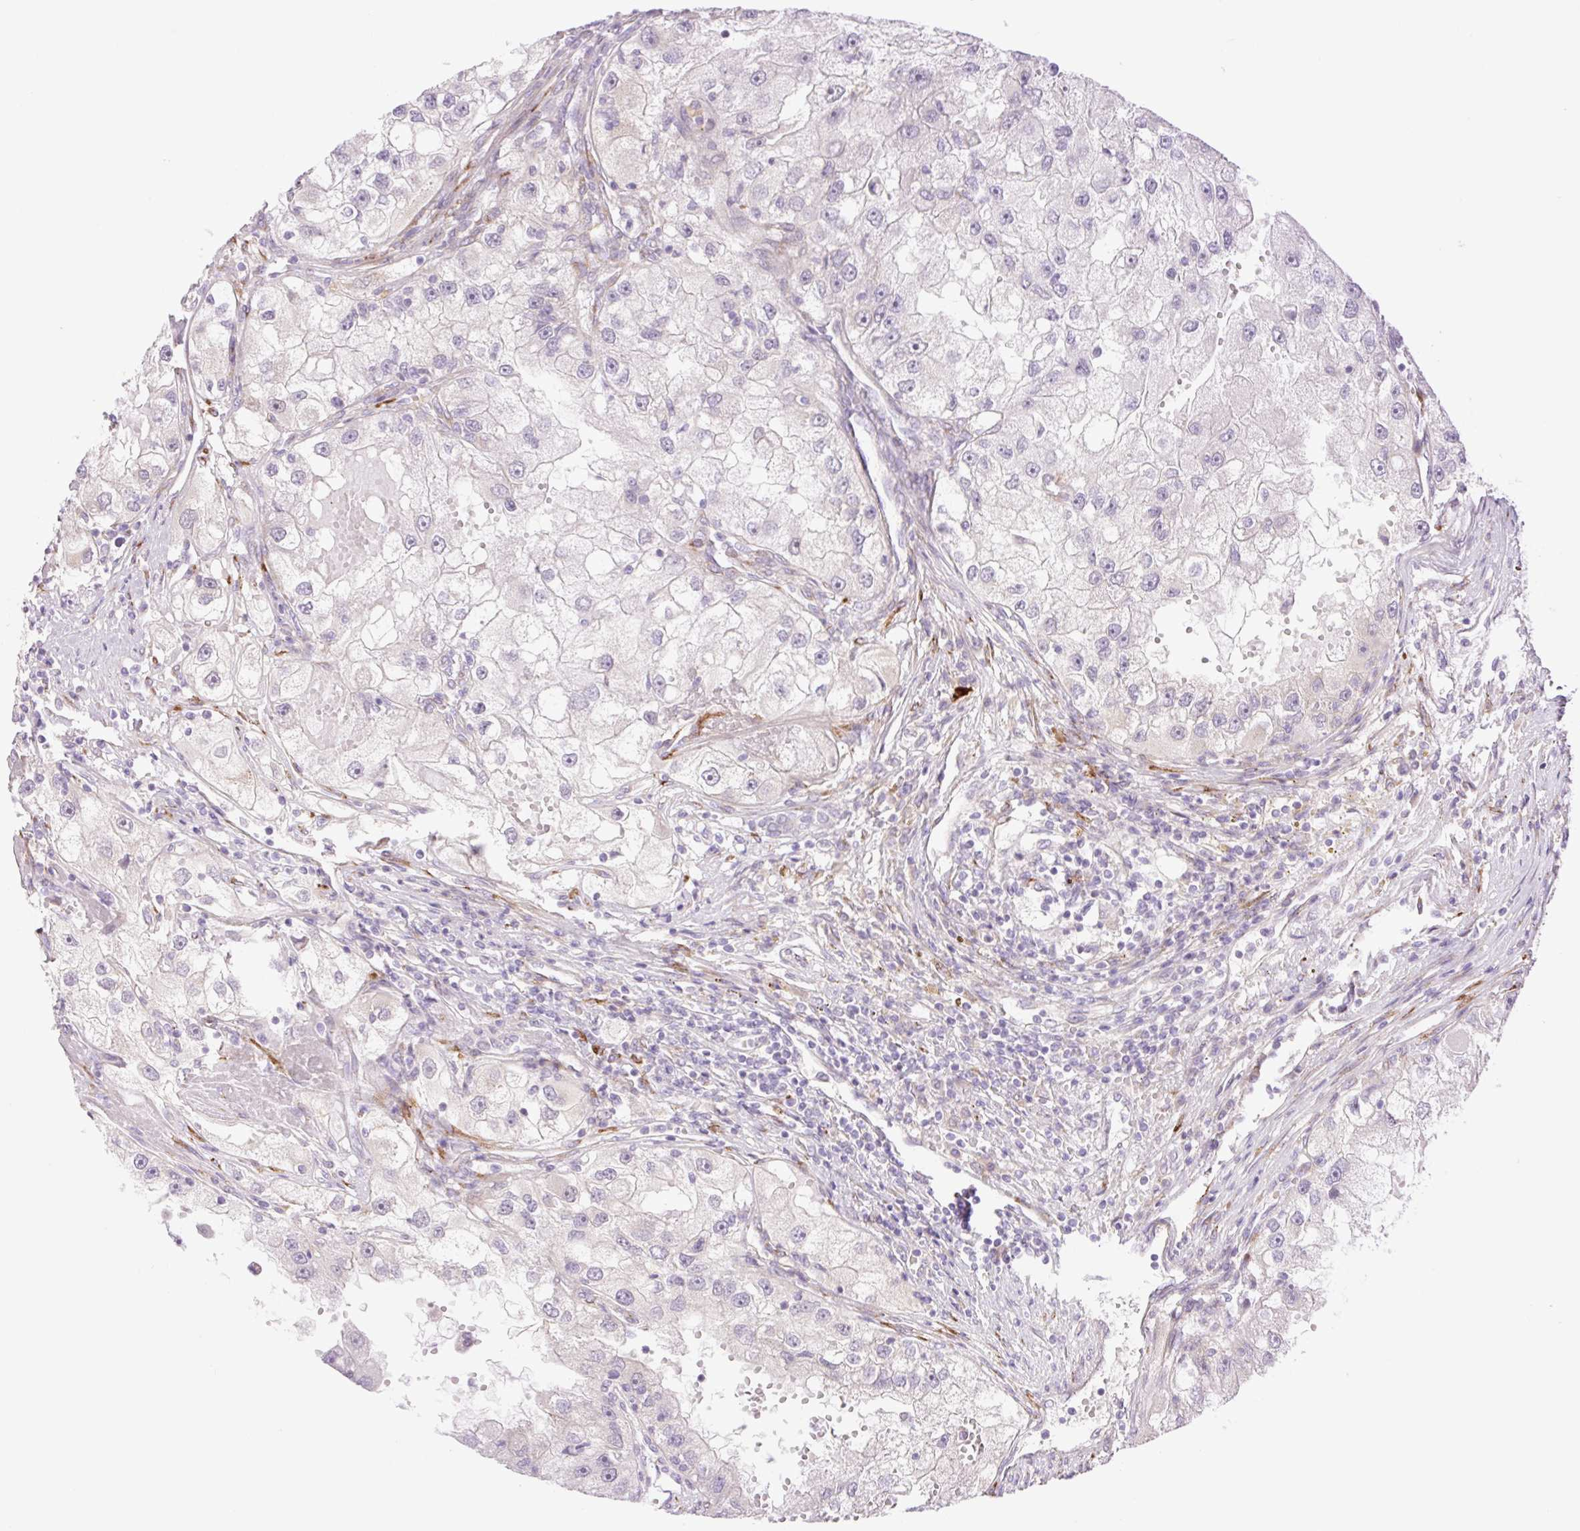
{"staining": {"intensity": "negative", "quantity": "none", "location": "none"}, "tissue": "renal cancer", "cell_type": "Tumor cells", "image_type": "cancer", "snomed": [{"axis": "morphology", "description": "Adenocarcinoma, NOS"}, {"axis": "topography", "description": "Kidney"}], "caption": "Protein analysis of renal adenocarcinoma reveals no significant positivity in tumor cells. (DAB (3,3'-diaminobenzidine) immunohistochemistry visualized using brightfield microscopy, high magnification).", "gene": "COL5A1", "patient": {"sex": "male", "age": 63}}